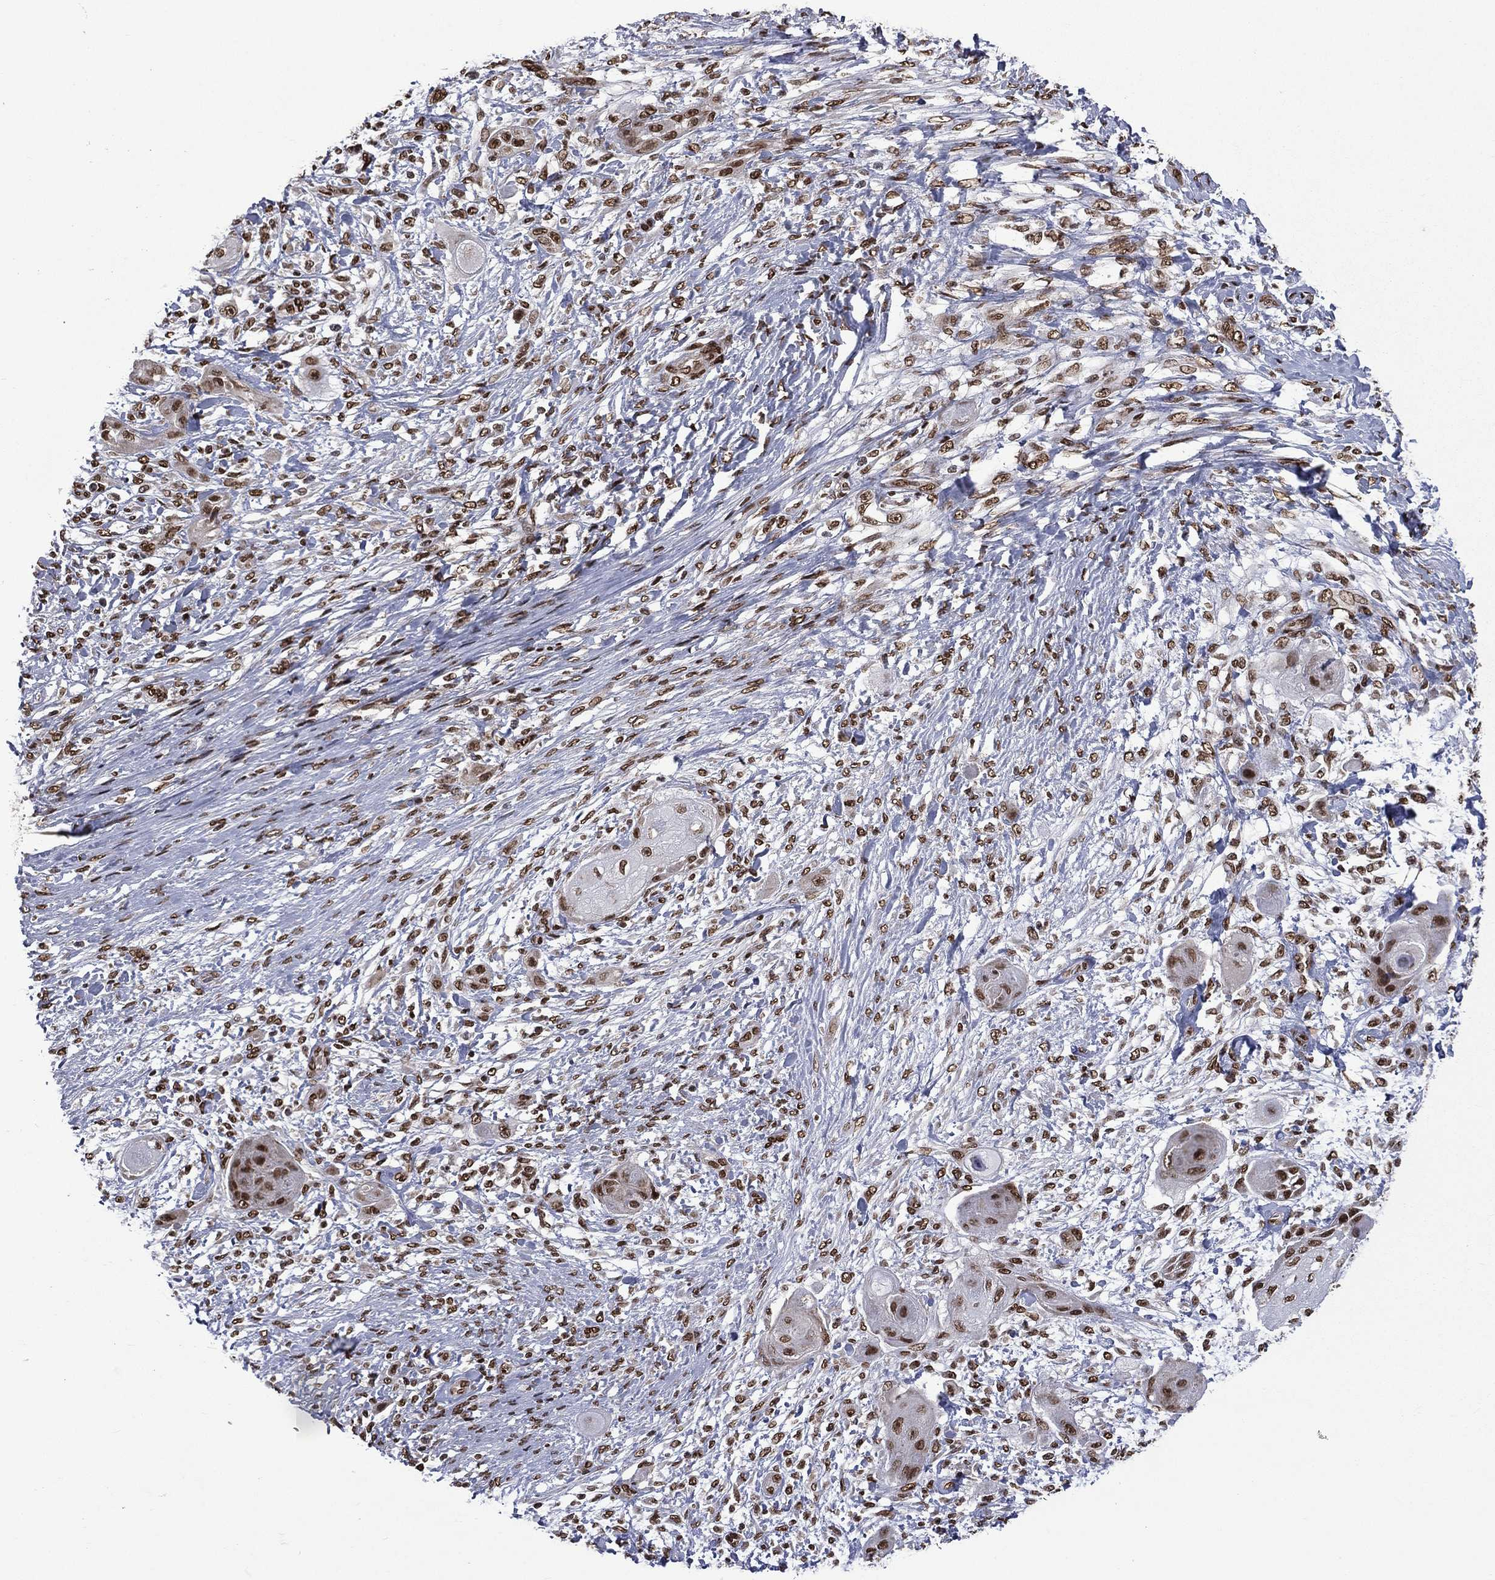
{"staining": {"intensity": "strong", "quantity": ">75%", "location": "nuclear"}, "tissue": "skin cancer", "cell_type": "Tumor cells", "image_type": "cancer", "snomed": [{"axis": "morphology", "description": "Squamous cell carcinoma, NOS"}, {"axis": "topography", "description": "Skin"}], "caption": "This is an image of immunohistochemistry (IHC) staining of squamous cell carcinoma (skin), which shows strong positivity in the nuclear of tumor cells.", "gene": "C5orf24", "patient": {"sex": "male", "age": 62}}